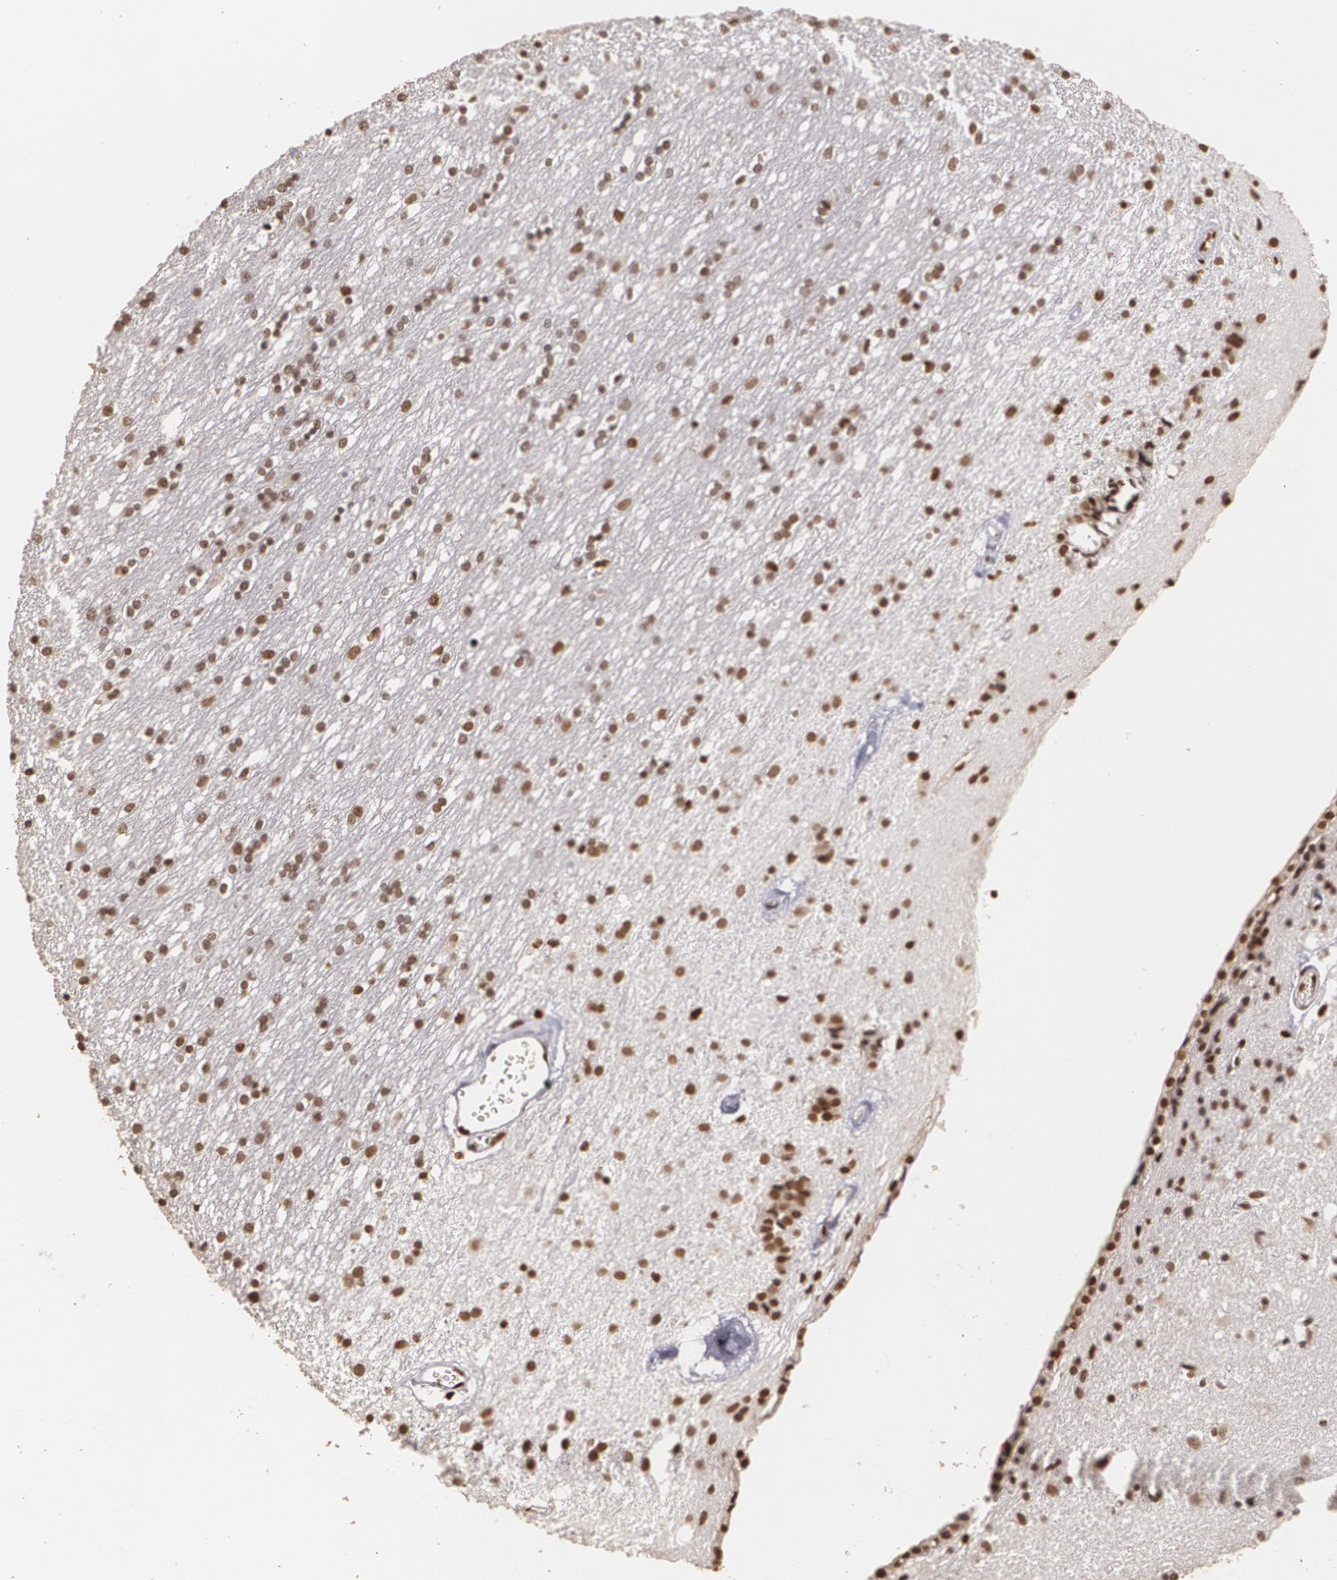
{"staining": {"intensity": "strong", "quantity": ">75%", "location": "nuclear"}, "tissue": "caudate", "cell_type": "Glial cells", "image_type": "normal", "snomed": [{"axis": "morphology", "description": "Normal tissue, NOS"}, {"axis": "topography", "description": "Lateral ventricle wall"}], "caption": "Immunohistochemistry (IHC) of benign human caudate displays high levels of strong nuclear positivity in about >75% of glial cells.", "gene": "RCOR1", "patient": {"sex": "female", "age": 54}}